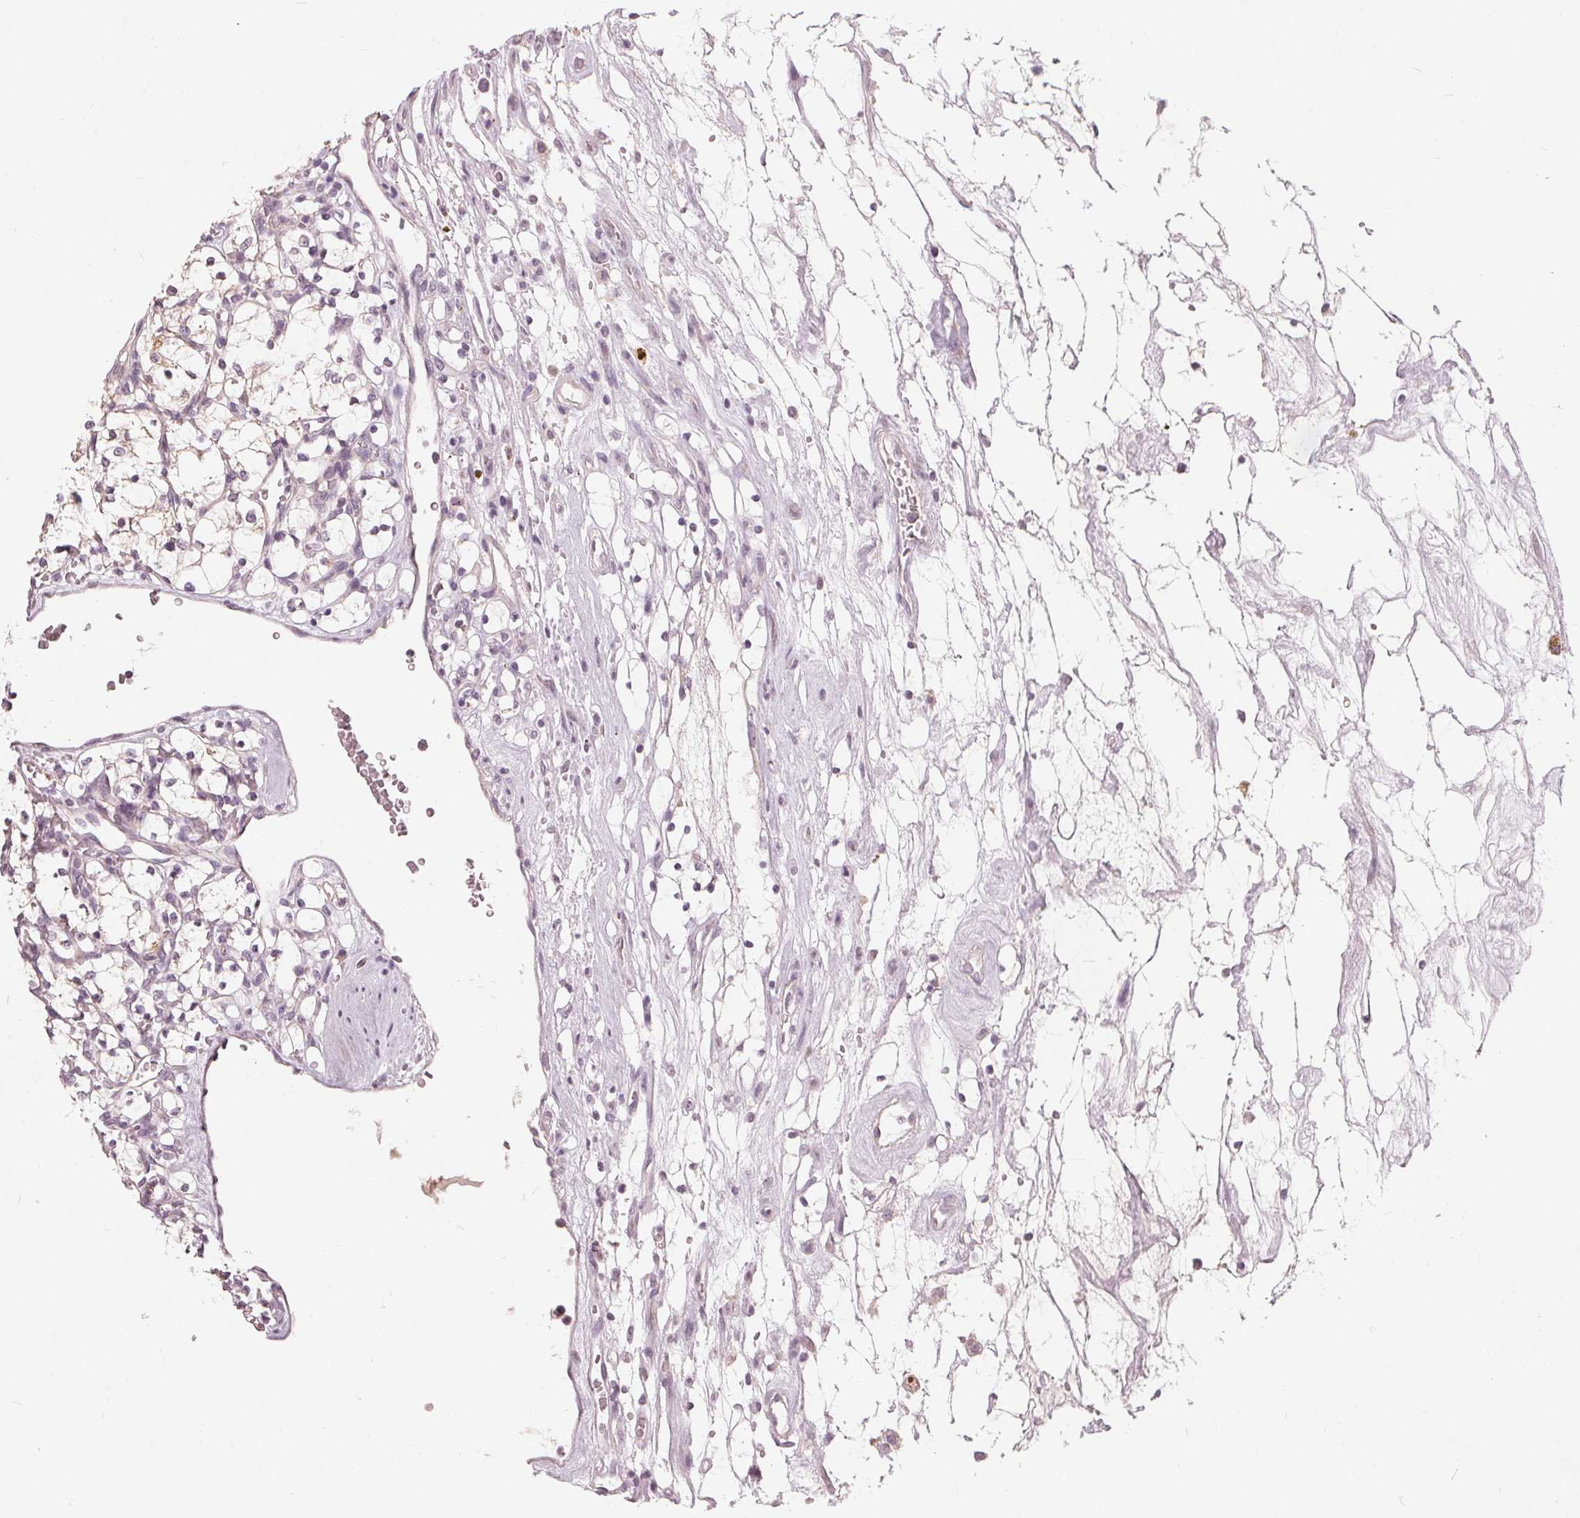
{"staining": {"intensity": "negative", "quantity": "none", "location": "none"}, "tissue": "renal cancer", "cell_type": "Tumor cells", "image_type": "cancer", "snomed": [{"axis": "morphology", "description": "Adenocarcinoma, NOS"}, {"axis": "topography", "description": "Kidney"}], "caption": "IHC image of neoplastic tissue: human renal cancer stained with DAB shows no significant protein staining in tumor cells. (DAB IHC with hematoxylin counter stain).", "gene": "TRIM60", "patient": {"sex": "female", "age": 69}}